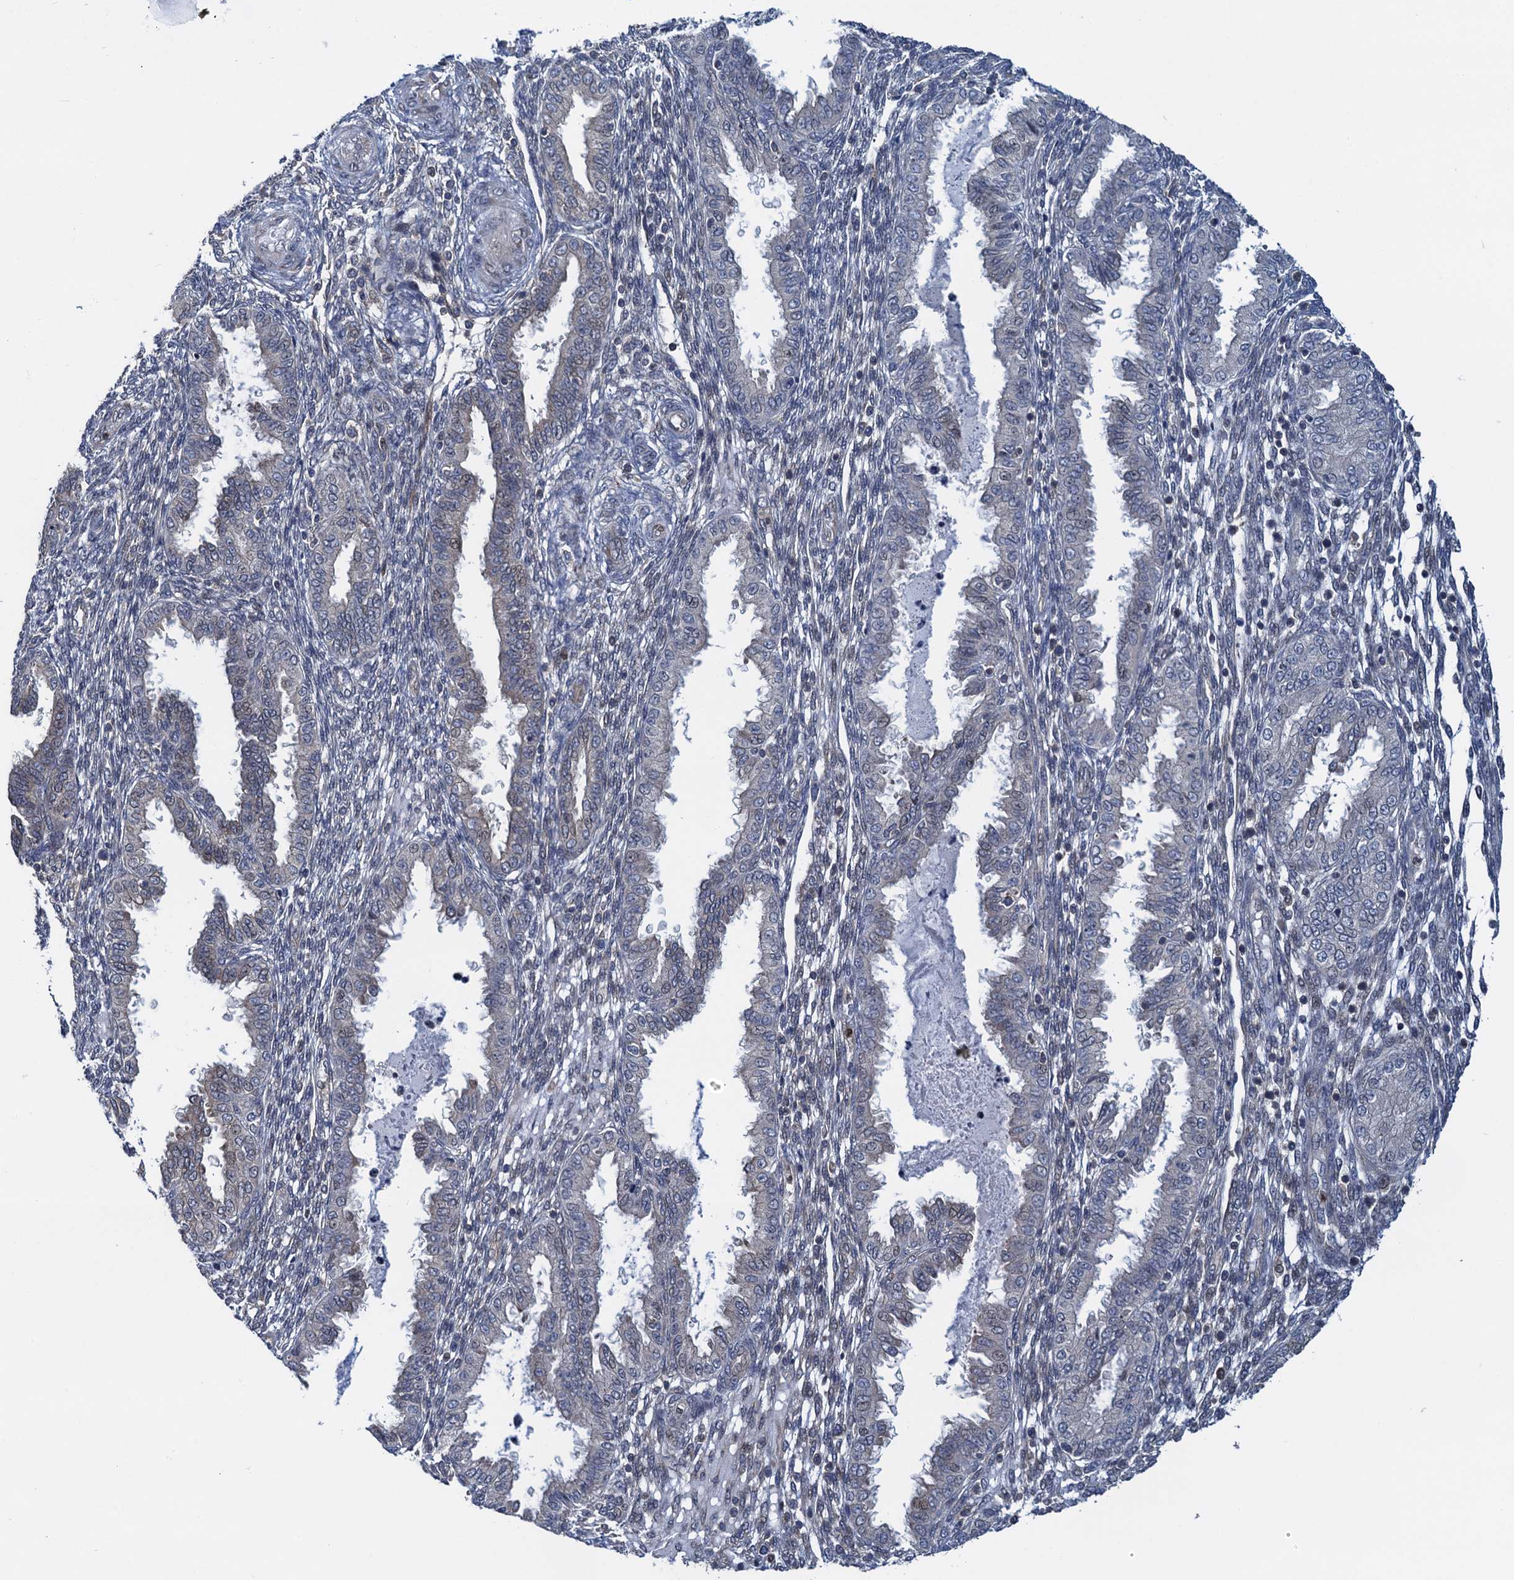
{"staining": {"intensity": "negative", "quantity": "none", "location": "none"}, "tissue": "endometrium", "cell_type": "Cells in endometrial stroma", "image_type": "normal", "snomed": [{"axis": "morphology", "description": "Normal tissue, NOS"}, {"axis": "topography", "description": "Endometrium"}], "caption": "An IHC photomicrograph of normal endometrium is shown. There is no staining in cells in endometrial stroma of endometrium. (DAB IHC with hematoxylin counter stain).", "gene": "RNF125", "patient": {"sex": "female", "age": 33}}